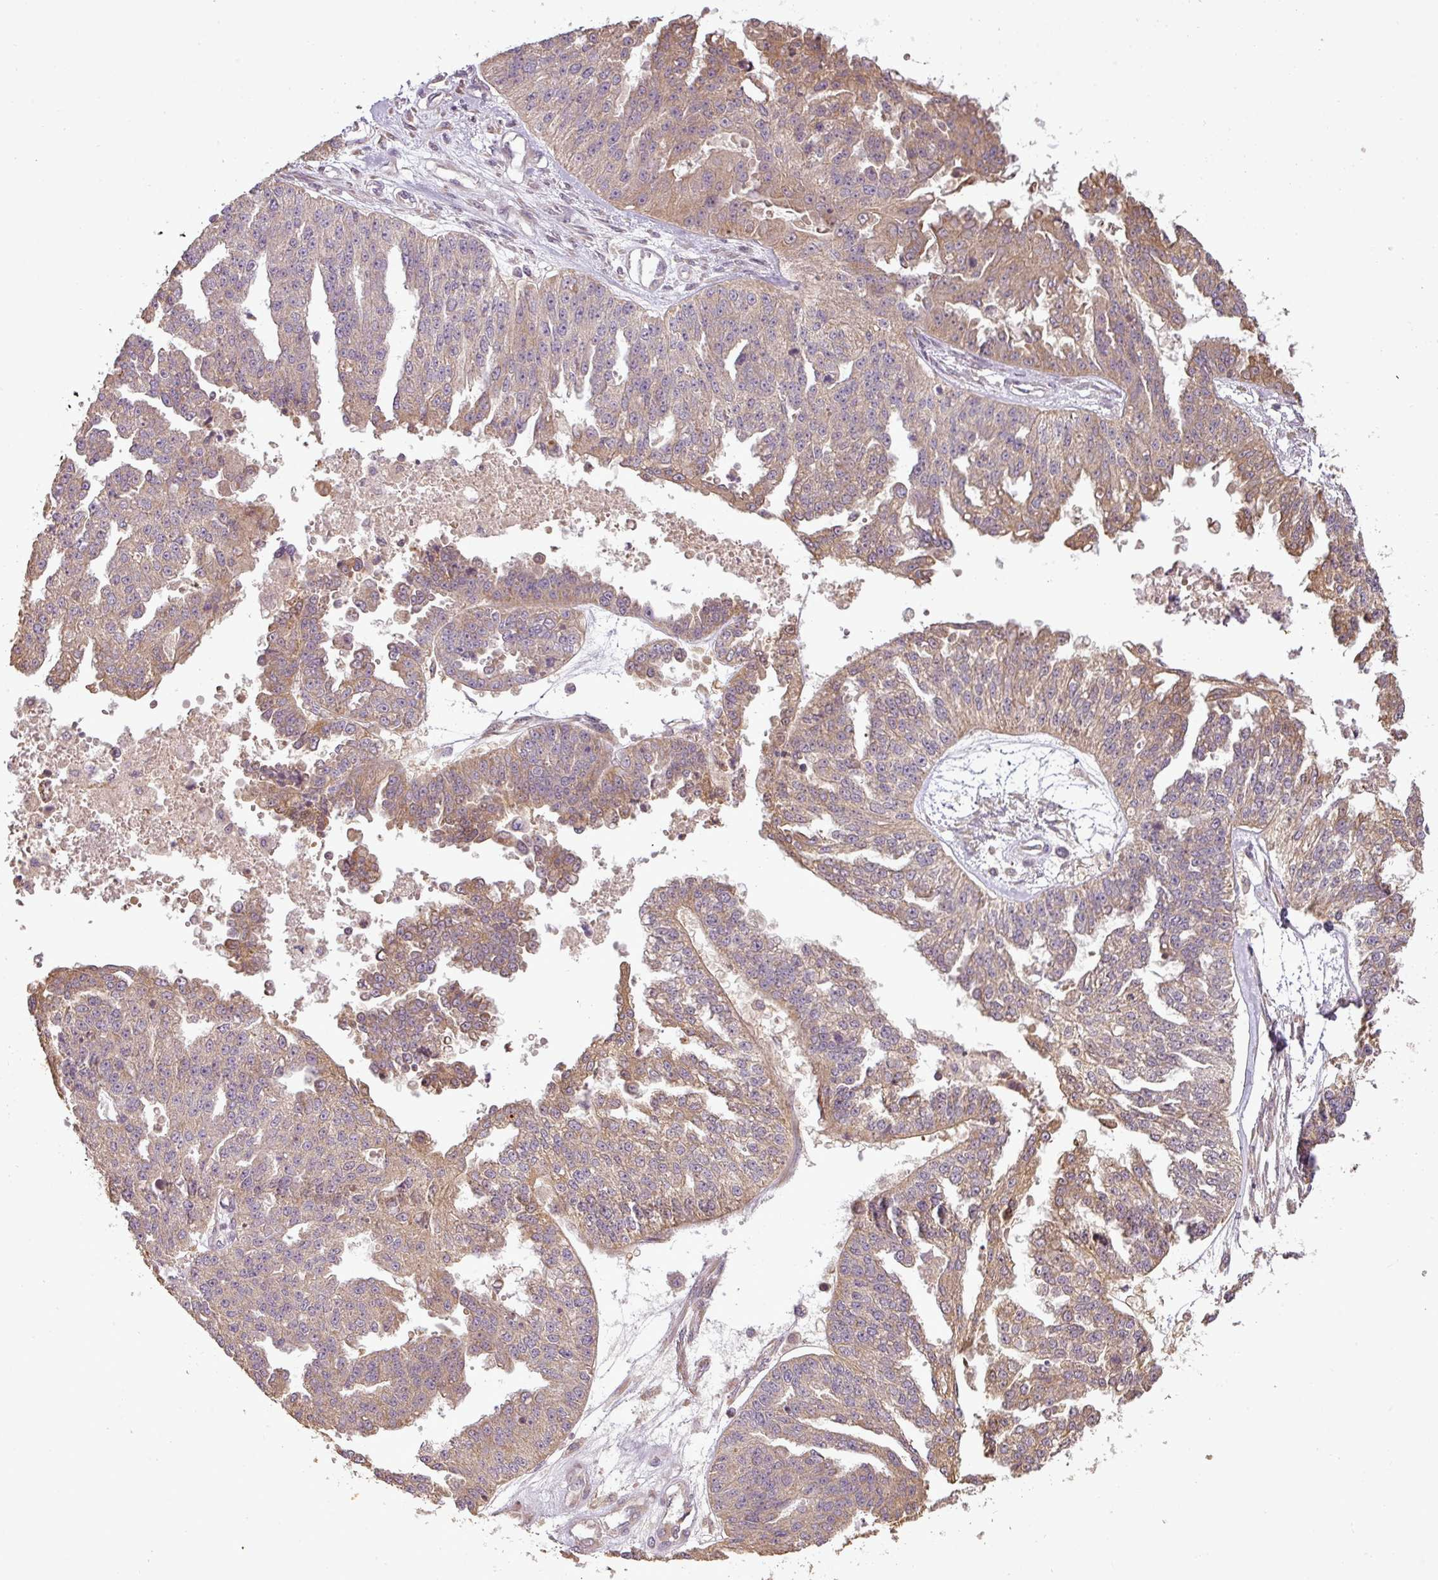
{"staining": {"intensity": "moderate", "quantity": "25%-75%", "location": "cytoplasmic/membranous"}, "tissue": "ovarian cancer", "cell_type": "Tumor cells", "image_type": "cancer", "snomed": [{"axis": "morphology", "description": "Cystadenocarcinoma, serous, NOS"}, {"axis": "topography", "description": "Ovary"}], "caption": "This image reveals immunohistochemistry (IHC) staining of ovarian cancer (serous cystadenocarcinoma), with medium moderate cytoplasmic/membranous expression in approximately 25%-75% of tumor cells.", "gene": "FAIM", "patient": {"sex": "female", "age": 58}}